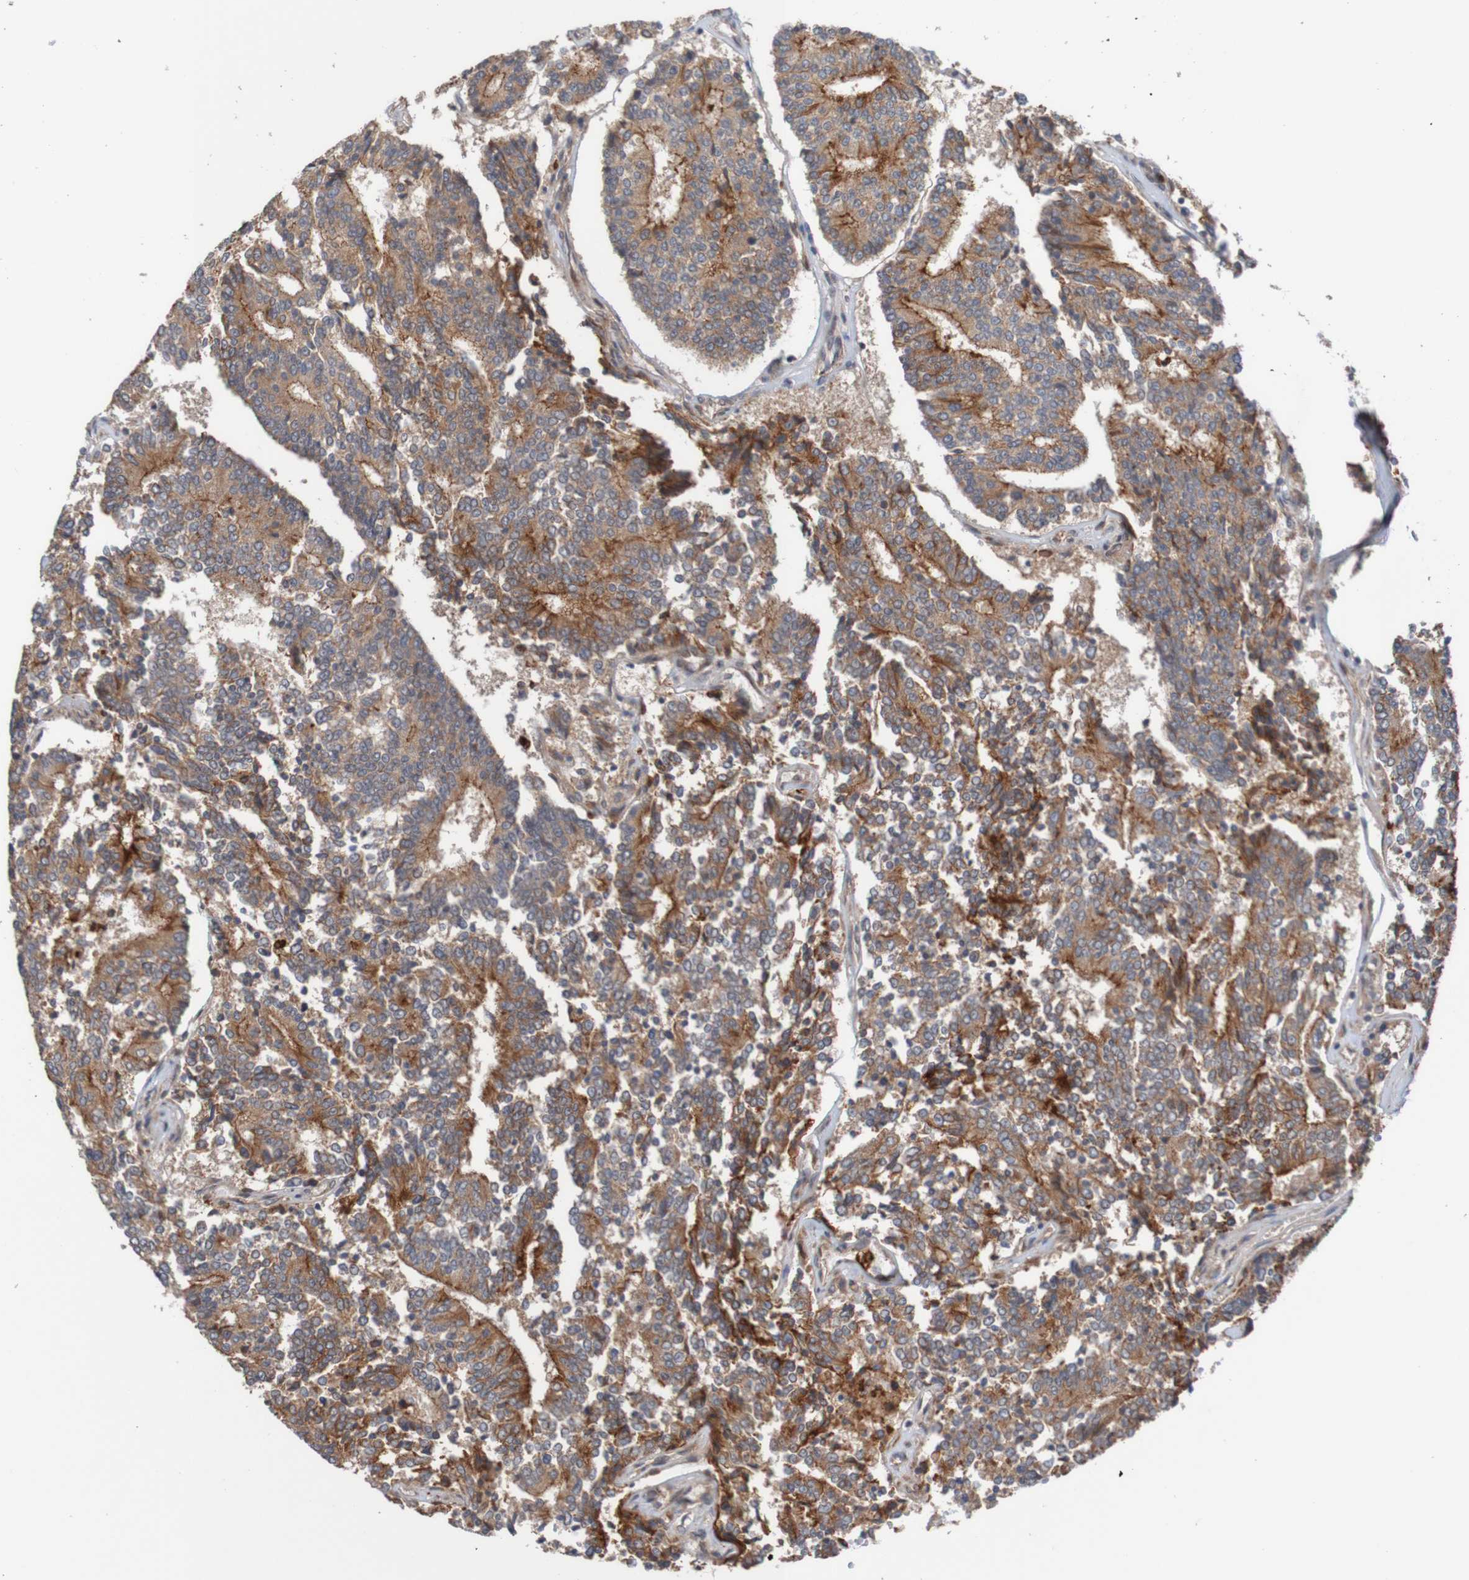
{"staining": {"intensity": "moderate", "quantity": ">75%", "location": "cytoplasmic/membranous"}, "tissue": "prostate cancer", "cell_type": "Tumor cells", "image_type": "cancer", "snomed": [{"axis": "morphology", "description": "Normal tissue, NOS"}, {"axis": "morphology", "description": "Adenocarcinoma, High grade"}, {"axis": "topography", "description": "Prostate"}, {"axis": "topography", "description": "Seminal veicle"}], "caption": "Prostate high-grade adenocarcinoma was stained to show a protein in brown. There is medium levels of moderate cytoplasmic/membranous positivity in approximately >75% of tumor cells. The staining was performed using DAB, with brown indicating positive protein expression. Nuclei are stained blue with hematoxylin.", "gene": "ST8SIA6", "patient": {"sex": "male", "age": 55}}